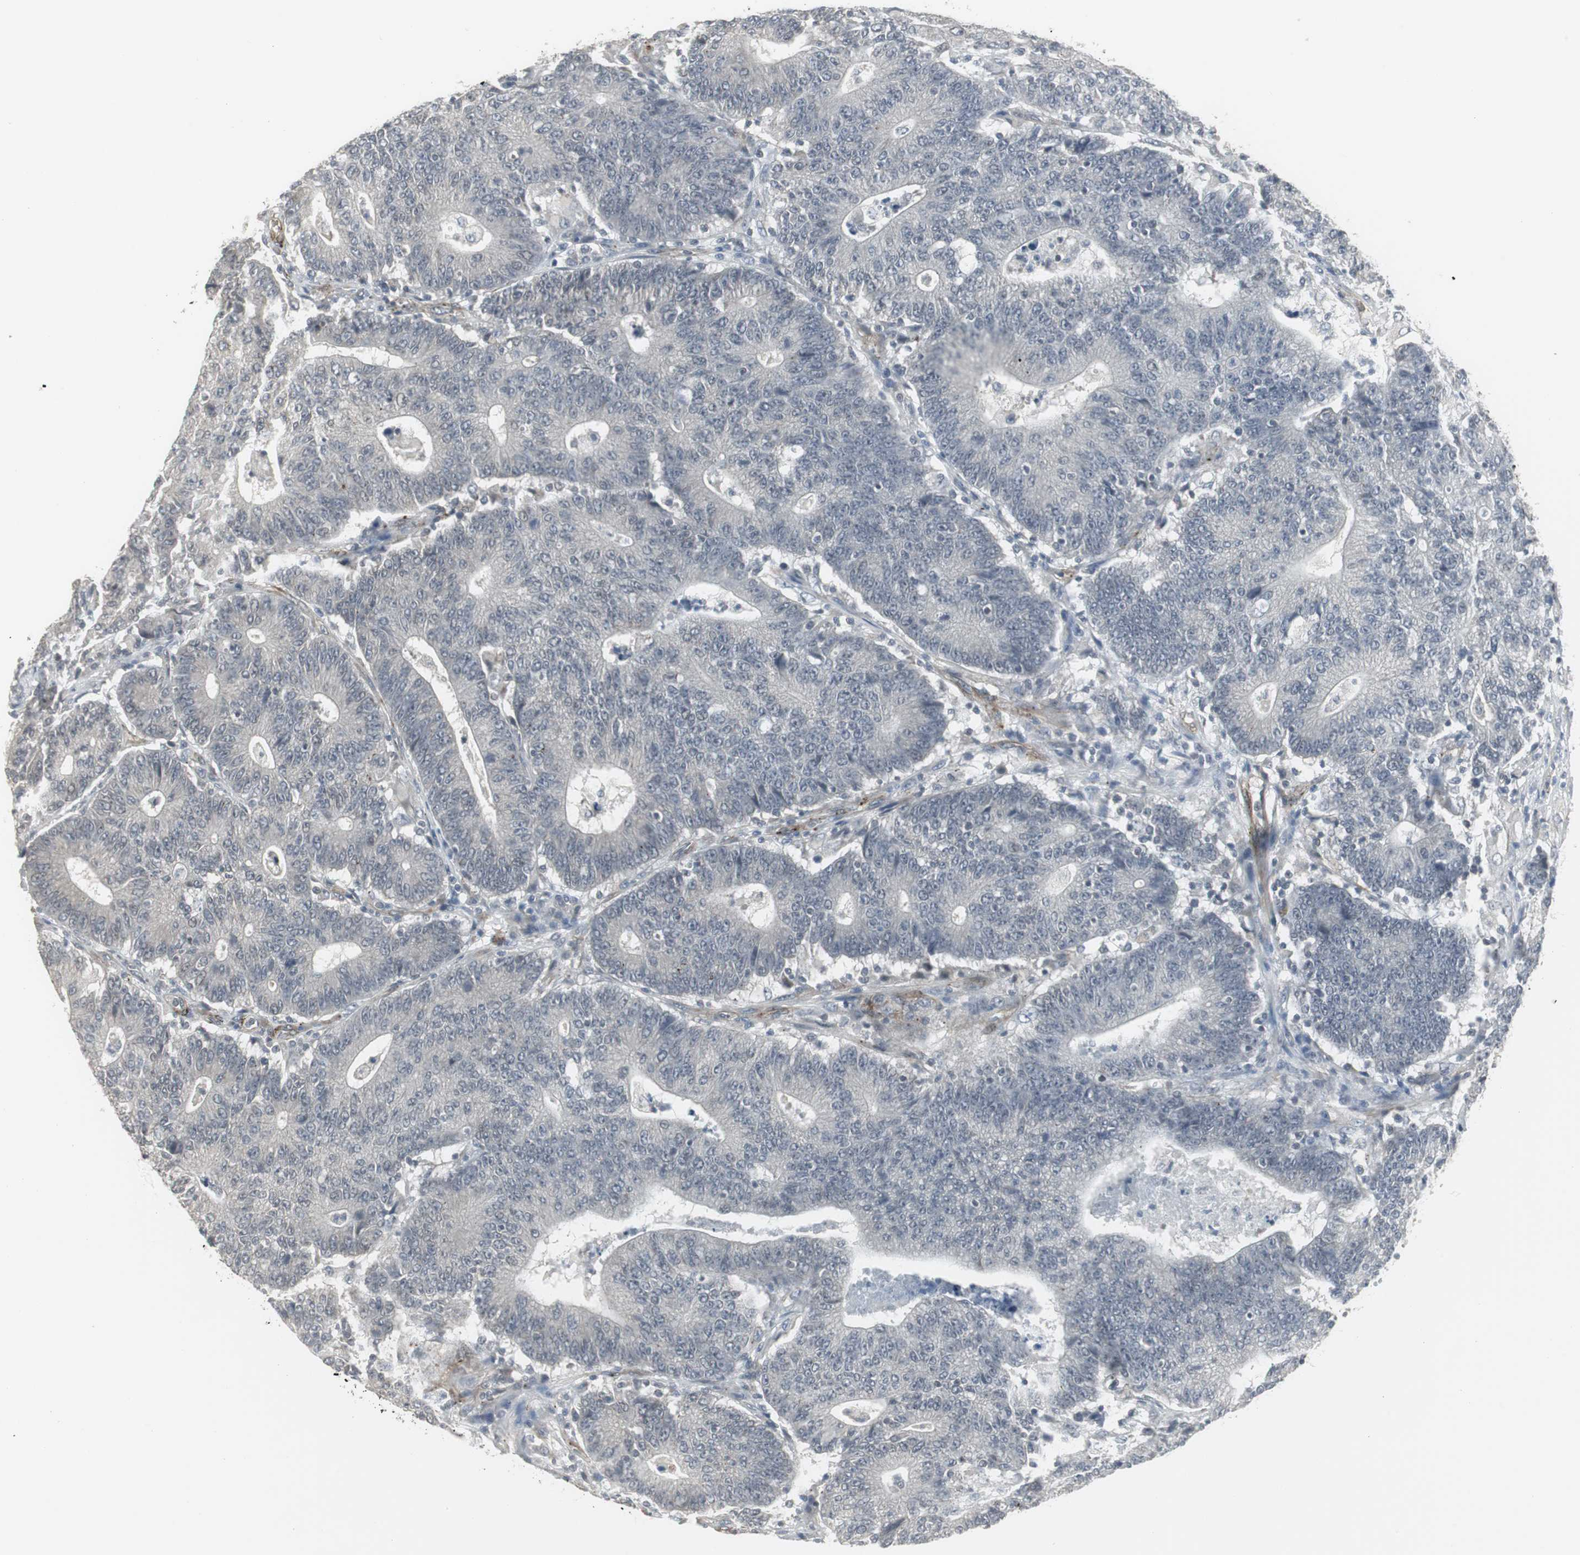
{"staining": {"intensity": "negative", "quantity": "none", "location": "none"}, "tissue": "colorectal cancer", "cell_type": "Tumor cells", "image_type": "cancer", "snomed": [{"axis": "morphology", "description": "Normal tissue, NOS"}, {"axis": "morphology", "description": "Adenocarcinoma, NOS"}, {"axis": "topography", "description": "Colon"}], "caption": "A photomicrograph of colorectal cancer (adenocarcinoma) stained for a protein displays no brown staining in tumor cells.", "gene": "SCYL3", "patient": {"sex": "female", "age": 75}}